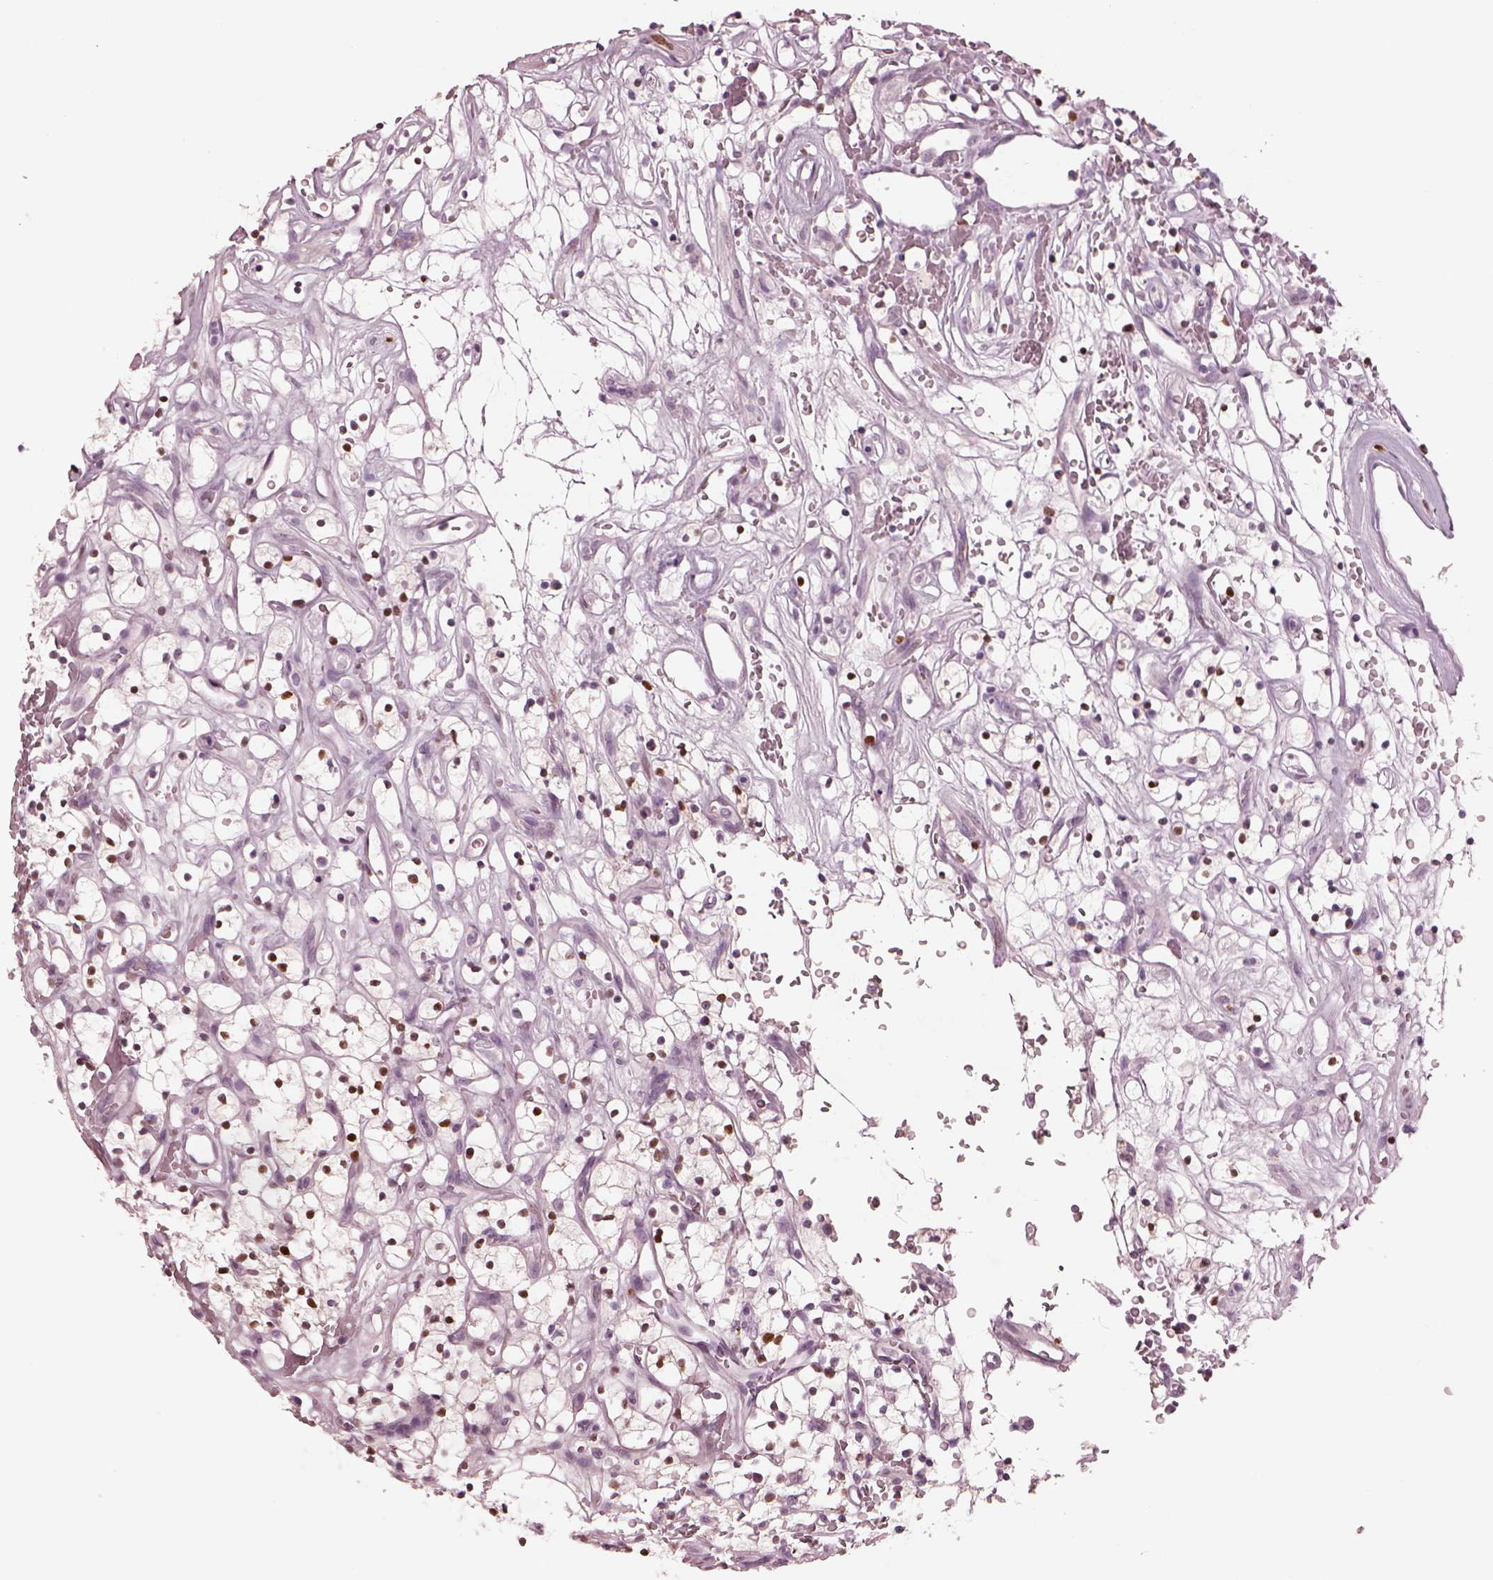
{"staining": {"intensity": "strong", "quantity": ">75%", "location": "nuclear"}, "tissue": "renal cancer", "cell_type": "Tumor cells", "image_type": "cancer", "snomed": [{"axis": "morphology", "description": "Adenocarcinoma, NOS"}, {"axis": "topography", "description": "Kidney"}], "caption": "The histopathology image exhibits staining of renal cancer (adenocarcinoma), revealing strong nuclear protein expression (brown color) within tumor cells.", "gene": "SOX9", "patient": {"sex": "female", "age": 64}}